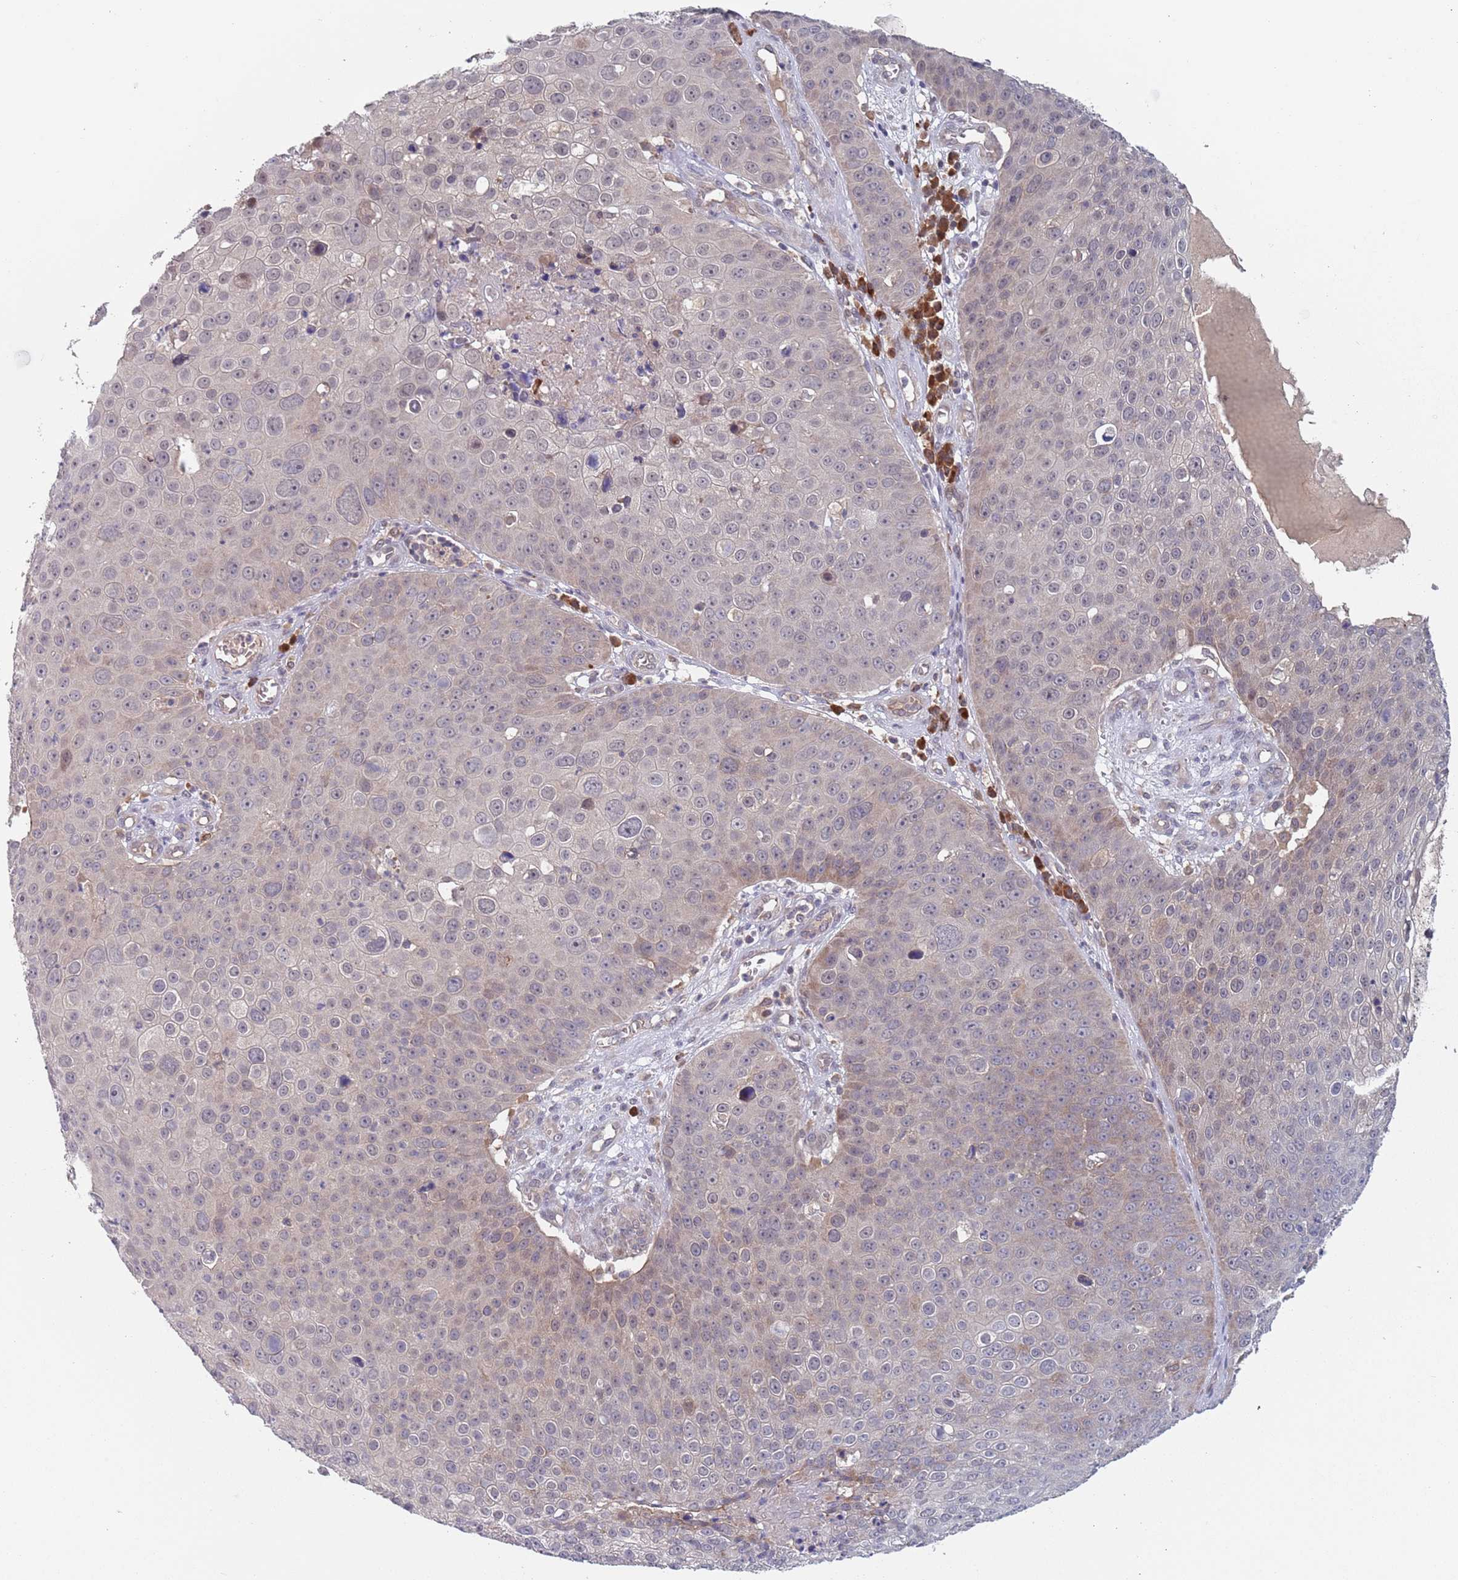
{"staining": {"intensity": "weak", "quantity": "<25%", "location": "cytoplasmic/membranous"}, "tissue": "skin cancer", "cell_type": "Tumor cells", "image_type": "cancer", "snomed": [{"axis": "morphology", "description": "Squamous cell carcinoma, NOS"}, {"axis": "topography", "description": "Skin"}], "caption": "The histopathology image reveals no staining of tumor cells in skin cancer (squamous cell carcinoma).", "gene": "ZNF140", "patient": {"sex": "male", "age": 71}}